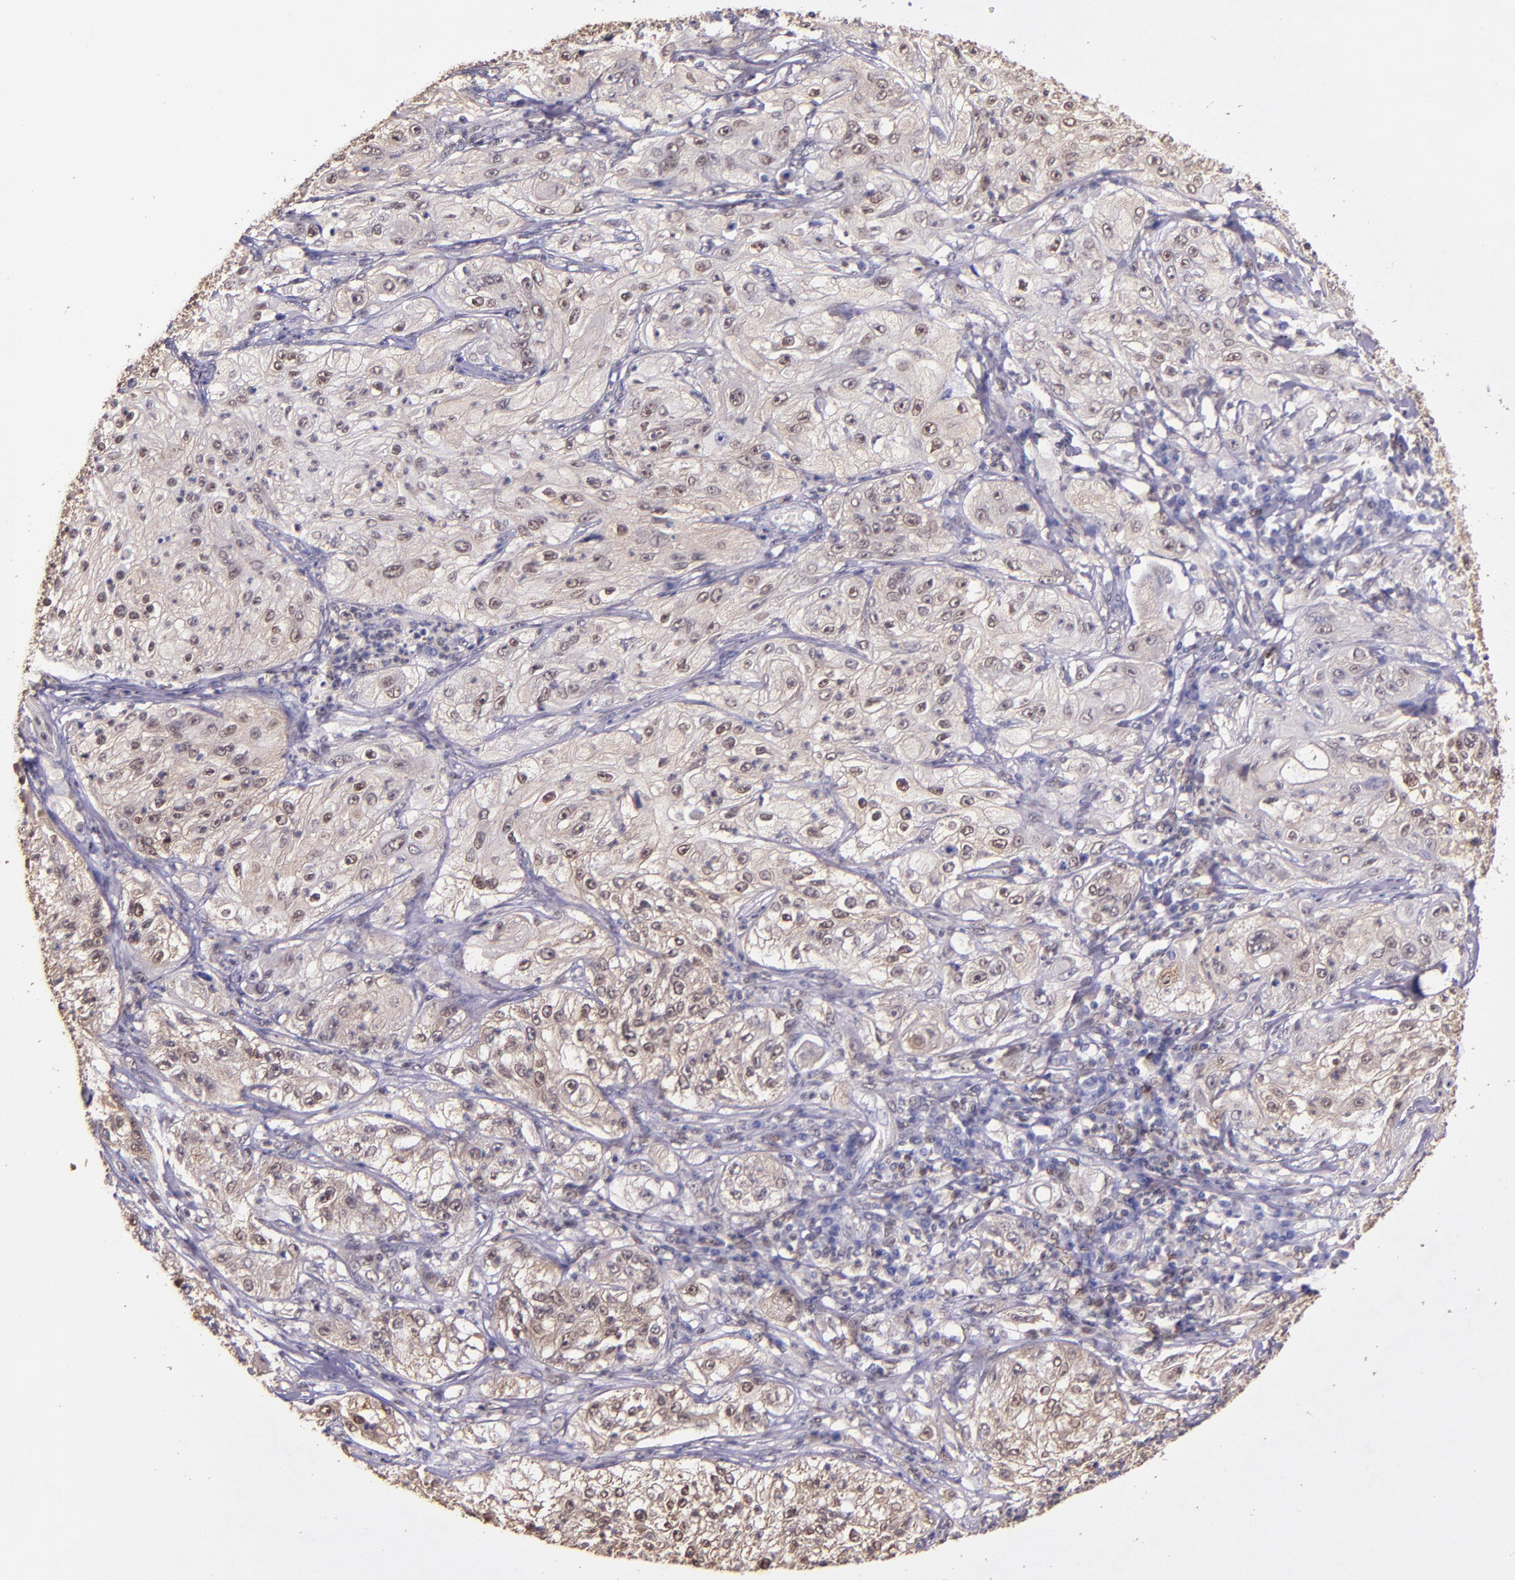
{"staining": {"intensity": "weak", "quantity": "25%-75%", "location": "cytoplasmic/membranous,nuclear"}, "tissue": "lung cancer", "cell_type": "Tumor cells", "image_type": "cancer", "snomed": [{"axis": "morphology", "description": "Inflammation, NOS"}, {"axis": "morphology", "description": "Squamous cell carcinoma, NOS"}, {"axis": "topography", "description": "Lymph node"}, {"axis": "topography", "description": "Soft tissue"}, {"axis": "topography", "description": "Lung"}], "caption": "Lung squamous cell carcinoma stained for a protein (brown) exhibits weak cytoplasmic/membranous and nuclear positive positivity in about 25%-75% of tumor cells.", "gene": "STAT6", "patient": {"sex": "male", "age": 66}}